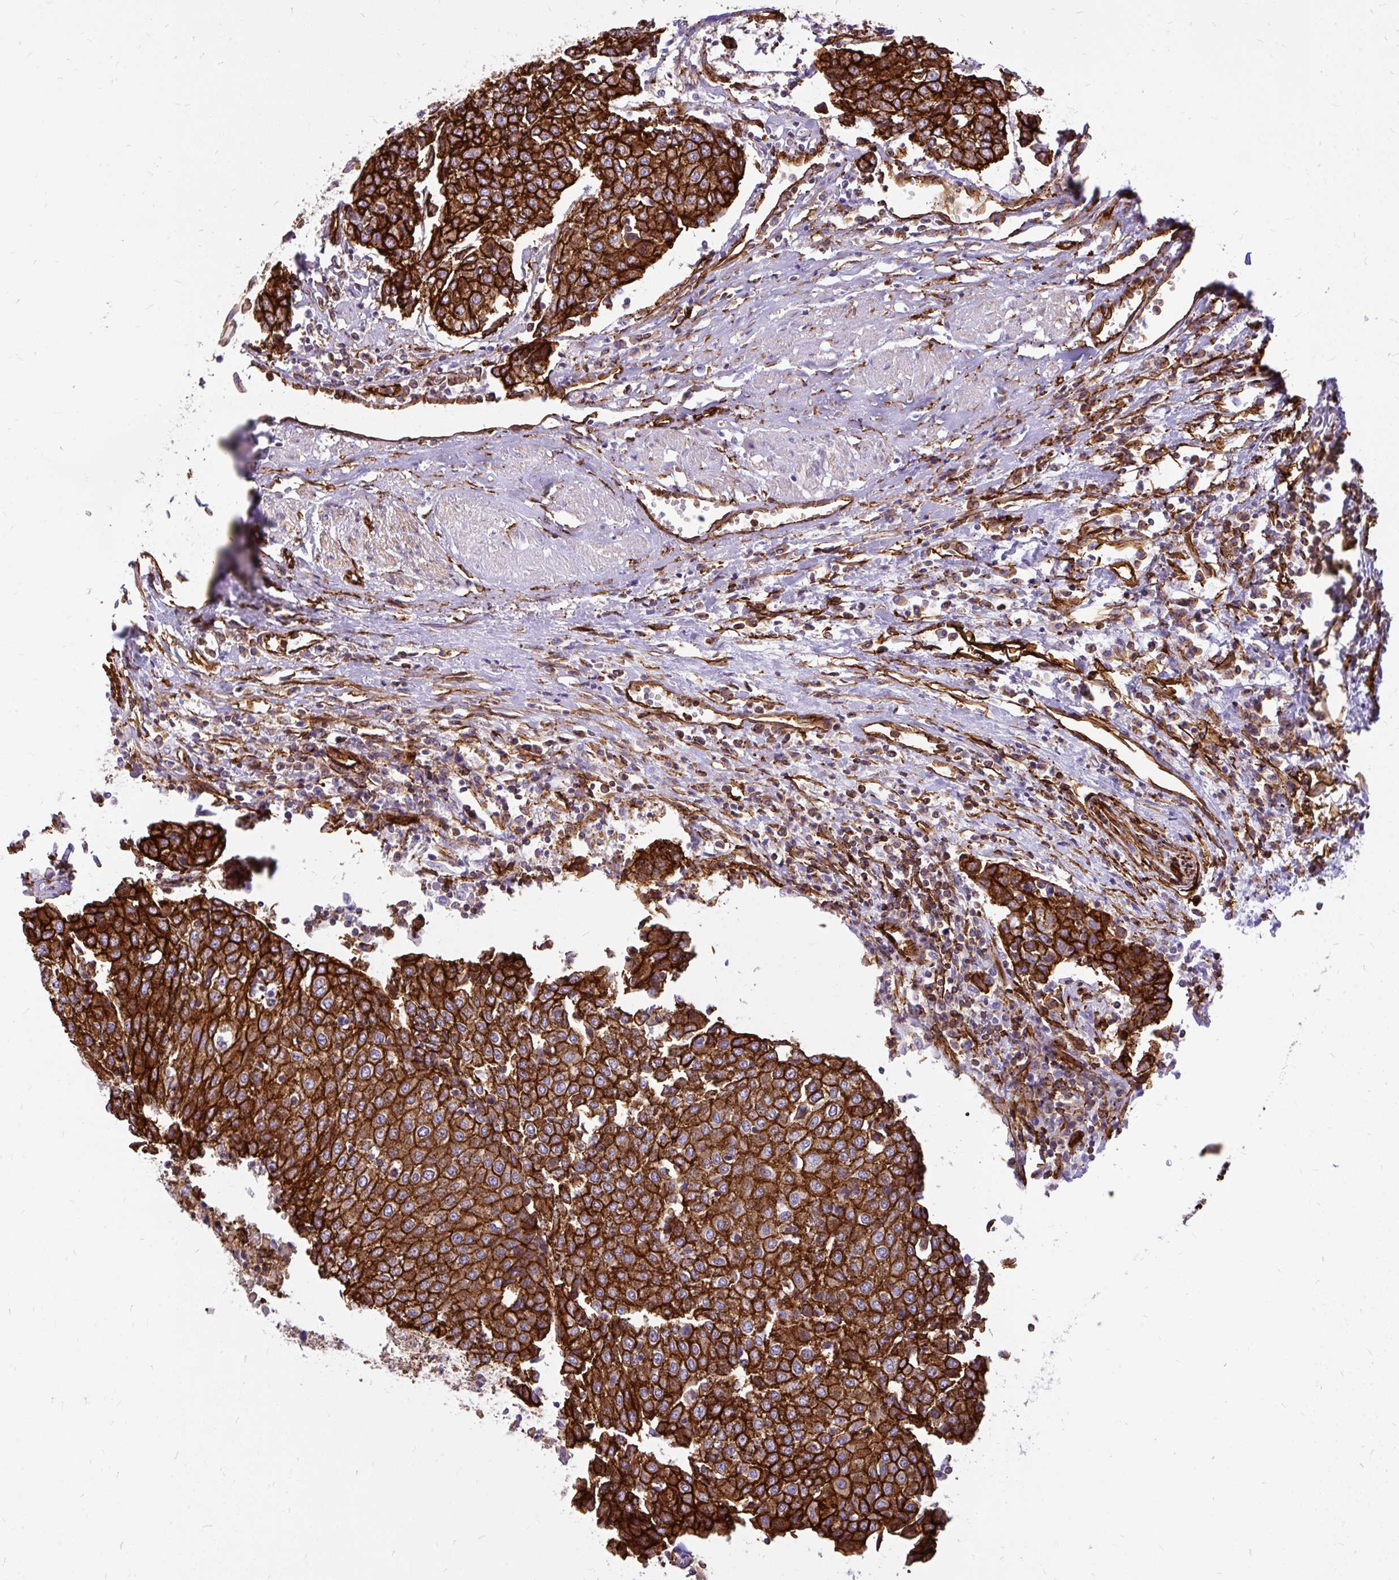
{"staining": {"intensity": "strong", "quantity": ">75%", "location": "cytoplasmic/membranous"}, "tissue": "urothelial cancer", "cell_type": "Tumor cells", "image_type": "cancer", "snomed": [{"axis": "morphology", "description": "Urothelial carcinoma, High grade"}, {"axis": "topography", "description": "Urinary bladder"}], "caption": "Immunohistochemical staining of human urothelial cancer reveals strong cytoplasmic/membranous protein expression in about >75% of tumor cells. (Brightfield microscopy of DAB IHC at high magnification).", "gene": "MAP1LC3B", "patient": {"sex": "female", "age": 85}}